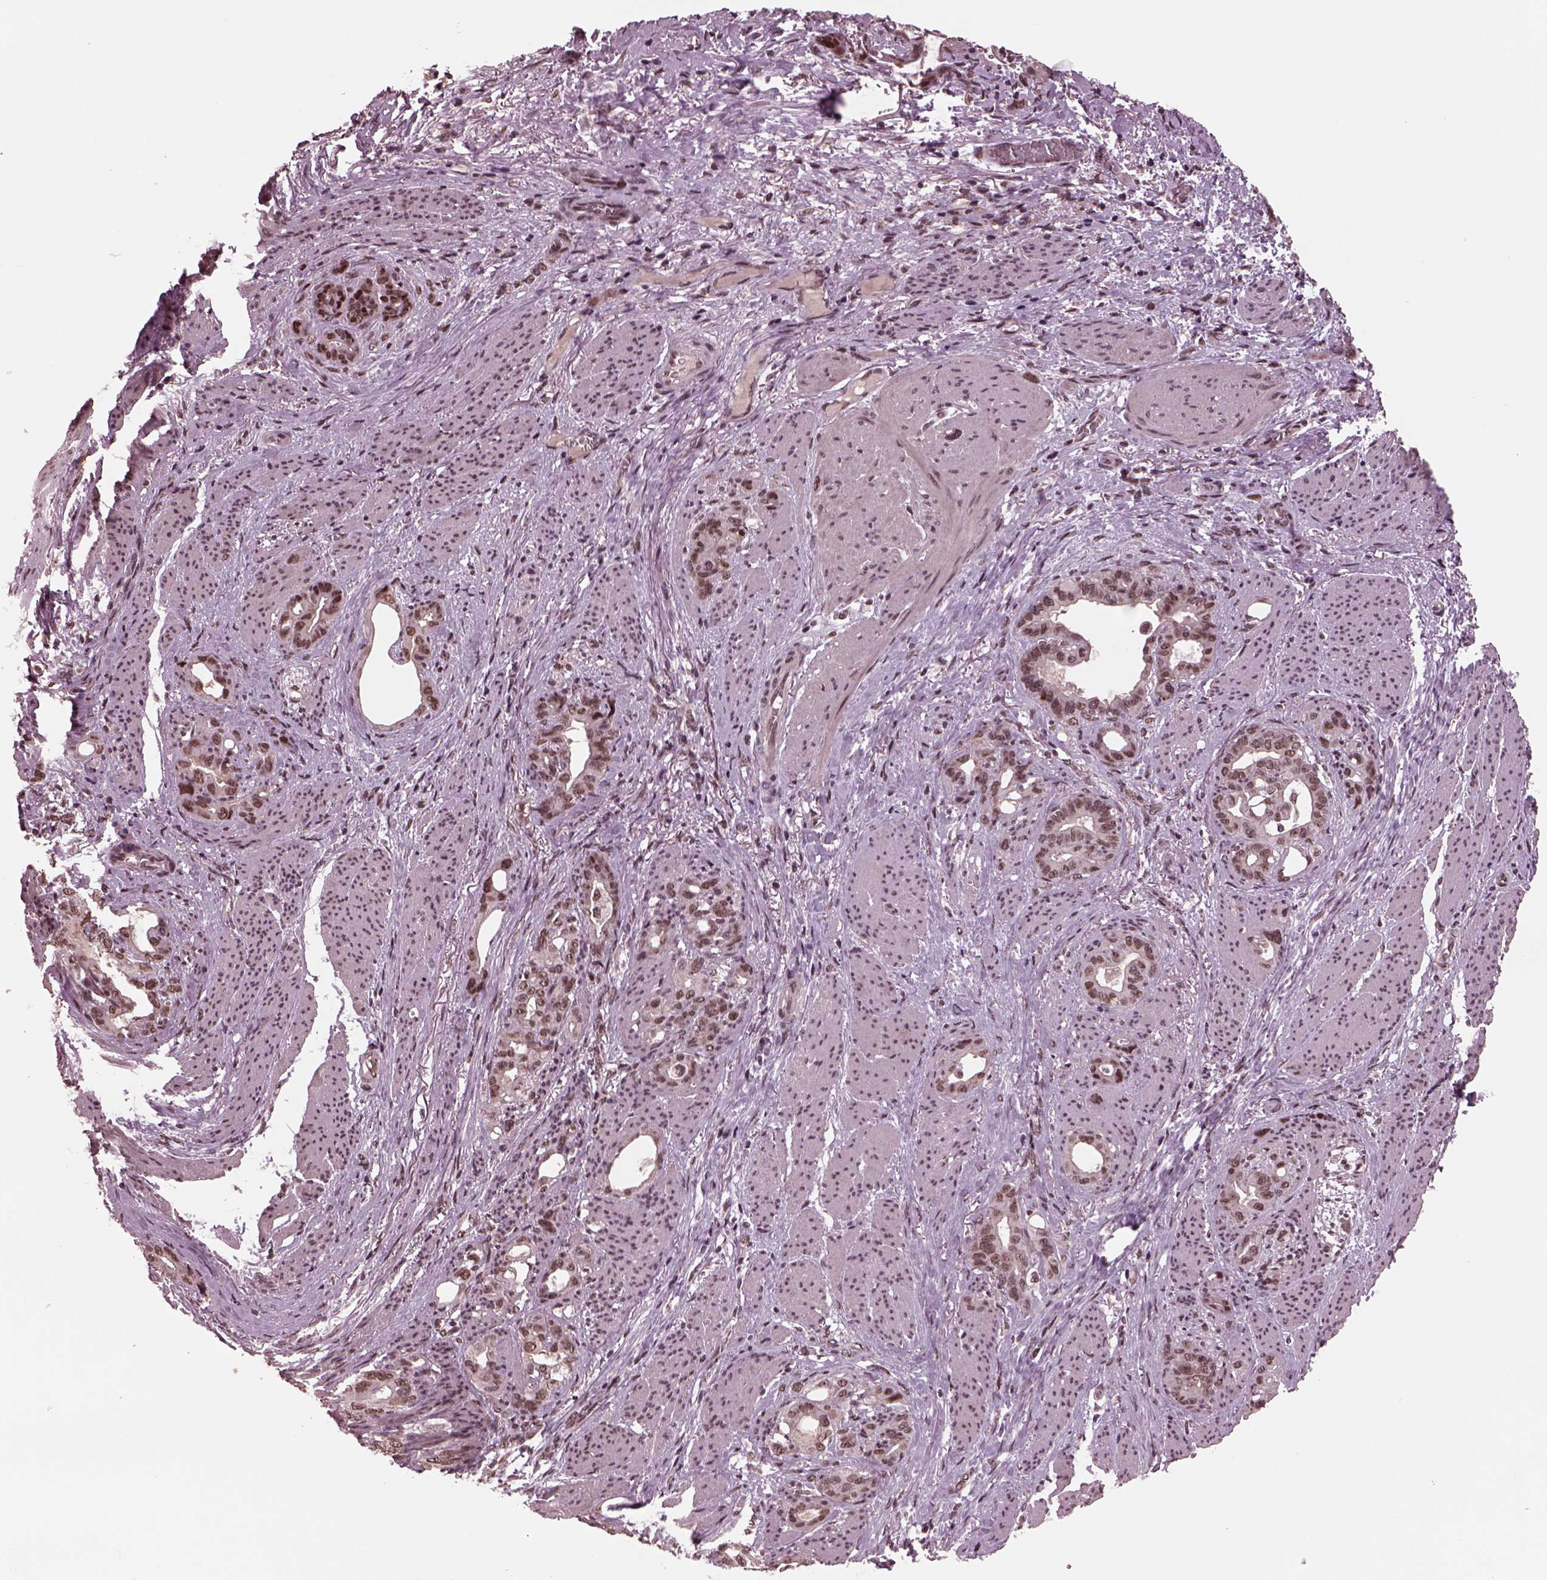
{"staining": {"intensity": "weak", "quantity": "25%-75%", "location": "nuclear"}, "tissue": "stomach cancer", "cell_type": "Tumor cells", "image_type": "cancer", "snomed": [{"axis": "morphology", "description": "Normal tissue, NOS"}, {"axis": "morphology", "description": "Adenocarcinoma, NOS"}, {"axis": "topography", "description": "Esophagus"}, {"axis": "topography", "description": "Stomach, upper"}], "caption": "Stomach cancer (adenocarcinoma) stained with a protein marker displays weak staining in tumor cells.", "gene": "NAP1L5", "patient": {"sex": "male", "age": 62}}